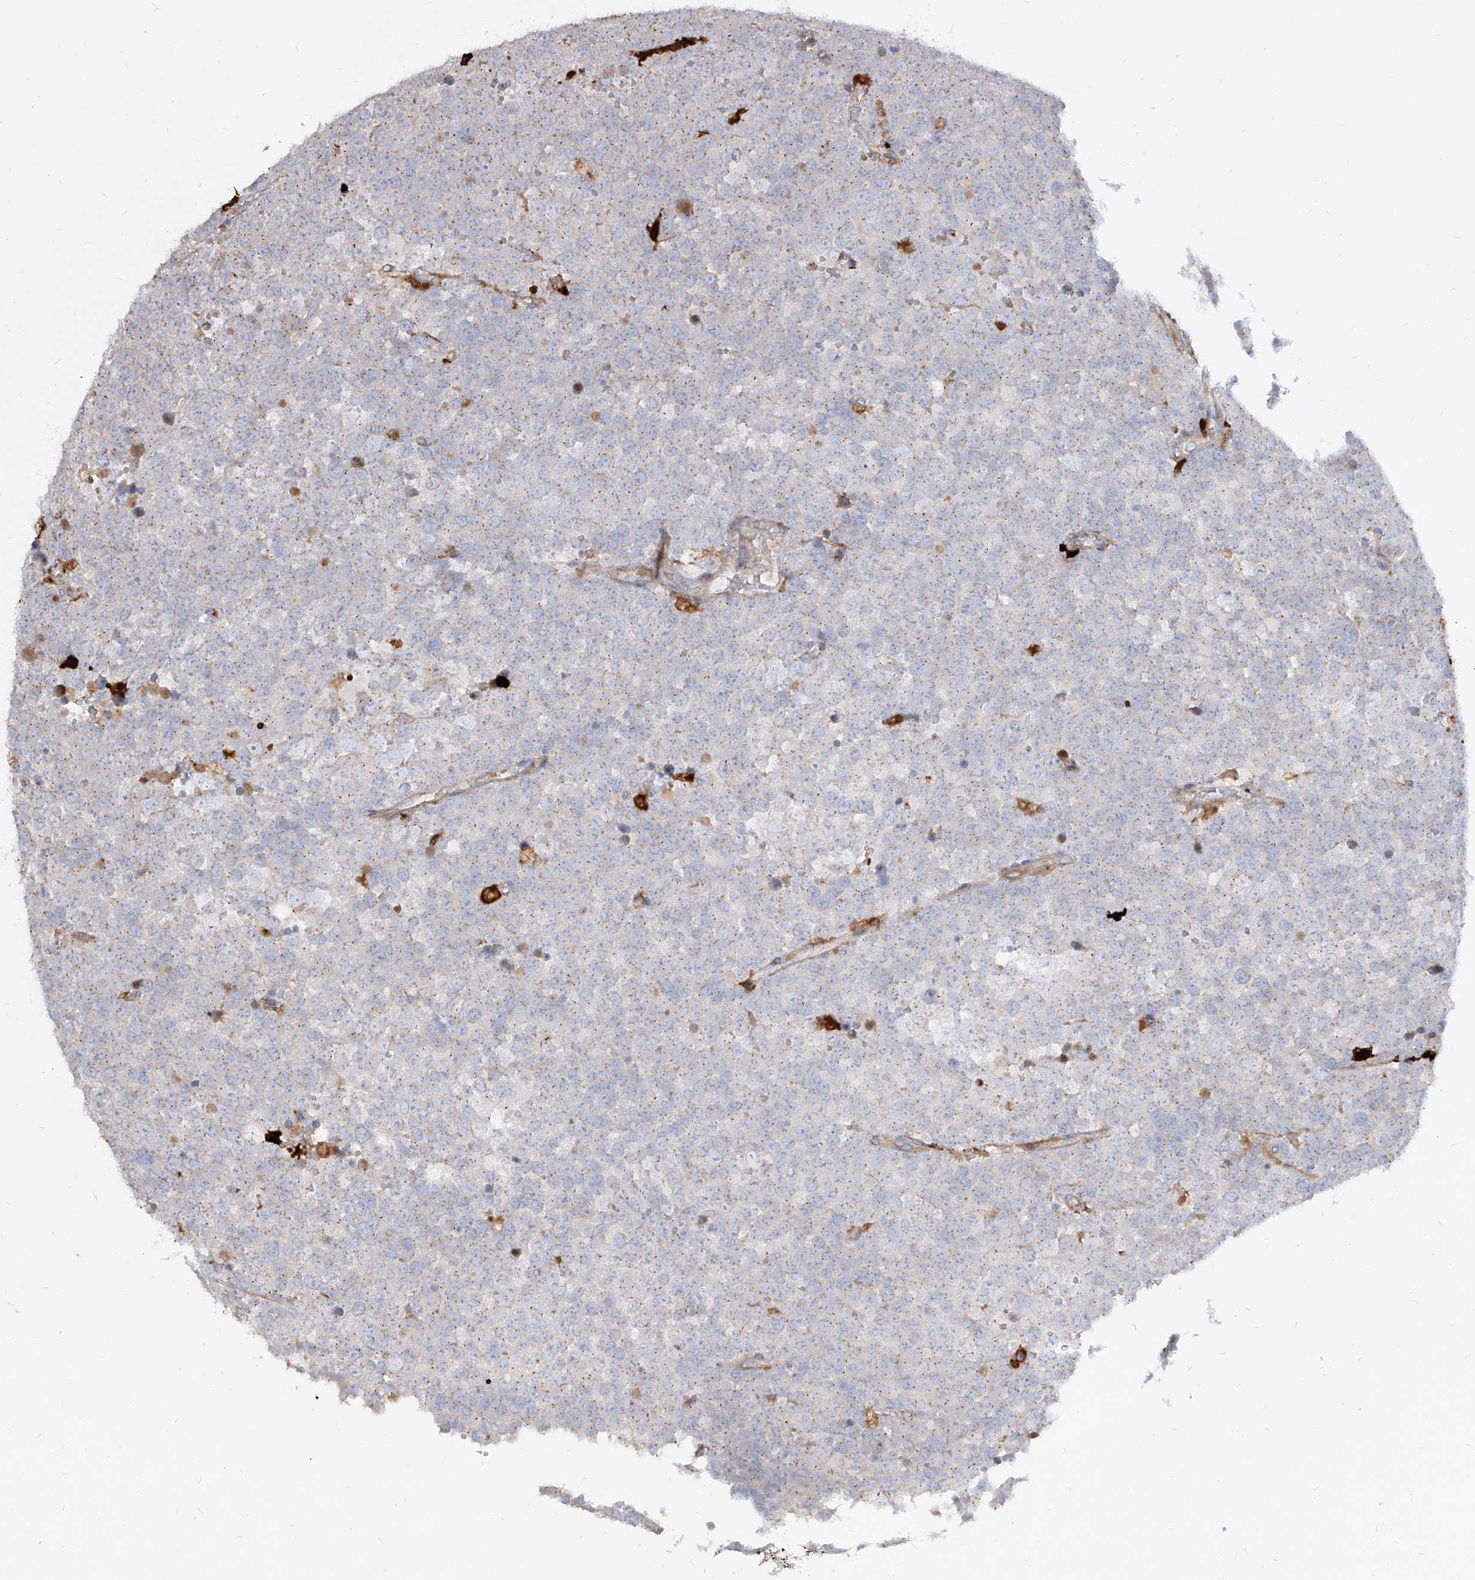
{"staining": {"intensity": "negative", "quantity": "none", "location": "none"}, "tissue": "testis cancer", "cell_type": "Tumor cells", "image_type": "cancer", "snomed": [{"axis": "morphology", "description": "Seminoma, NOS"}, {"axis": "topography", "description": "Testis"}], "caption": "This is a histopathology image of immunohistochemistry (IHC) staining of testis cancer, which shows no expression in tumor cells.", "gene": "KYNU", "patient": {"sex": "male", "age": 71}}